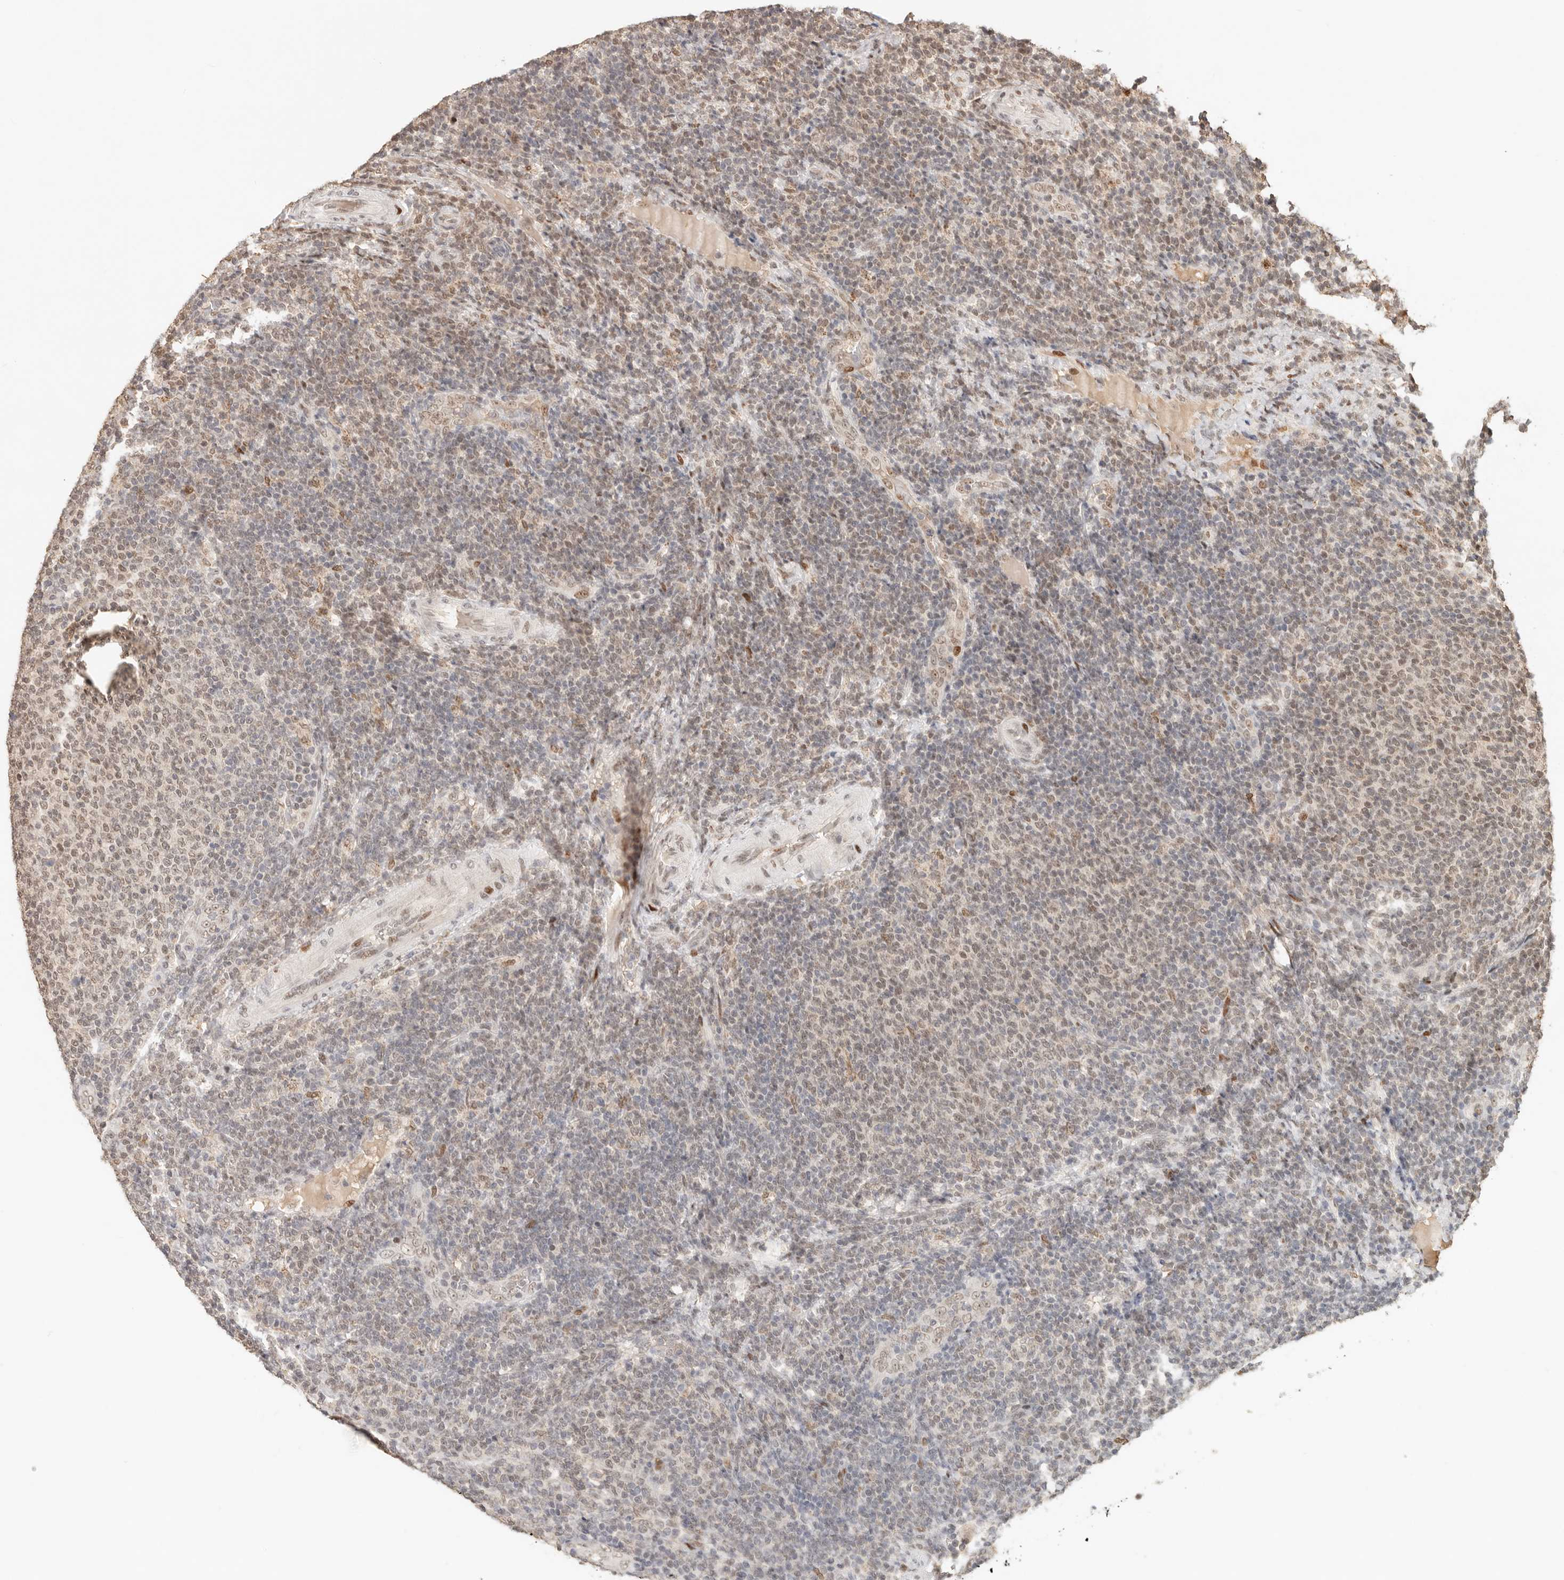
{"staining": {"intensity": "weak", "quantity": "25%-75%", "location": "nuclear"}, "tissue": "lymphoma", "cell_type": "Tumor cells", "image_type": "cancer", "snomed": [{"axis": "morphology", "description": "Malignant lymphoma, non-Hodgkin's type, Low grade"}, {"axis": "topography", "description": "Lymph node"}], "caption": "Human low-grade malignant lymphoma, non-Hodgkin's type stained with a protein marker reveals weak staining in tumor cells.", "gene": "NPAS2", "patient": {"sex": "male", "age": 66}}